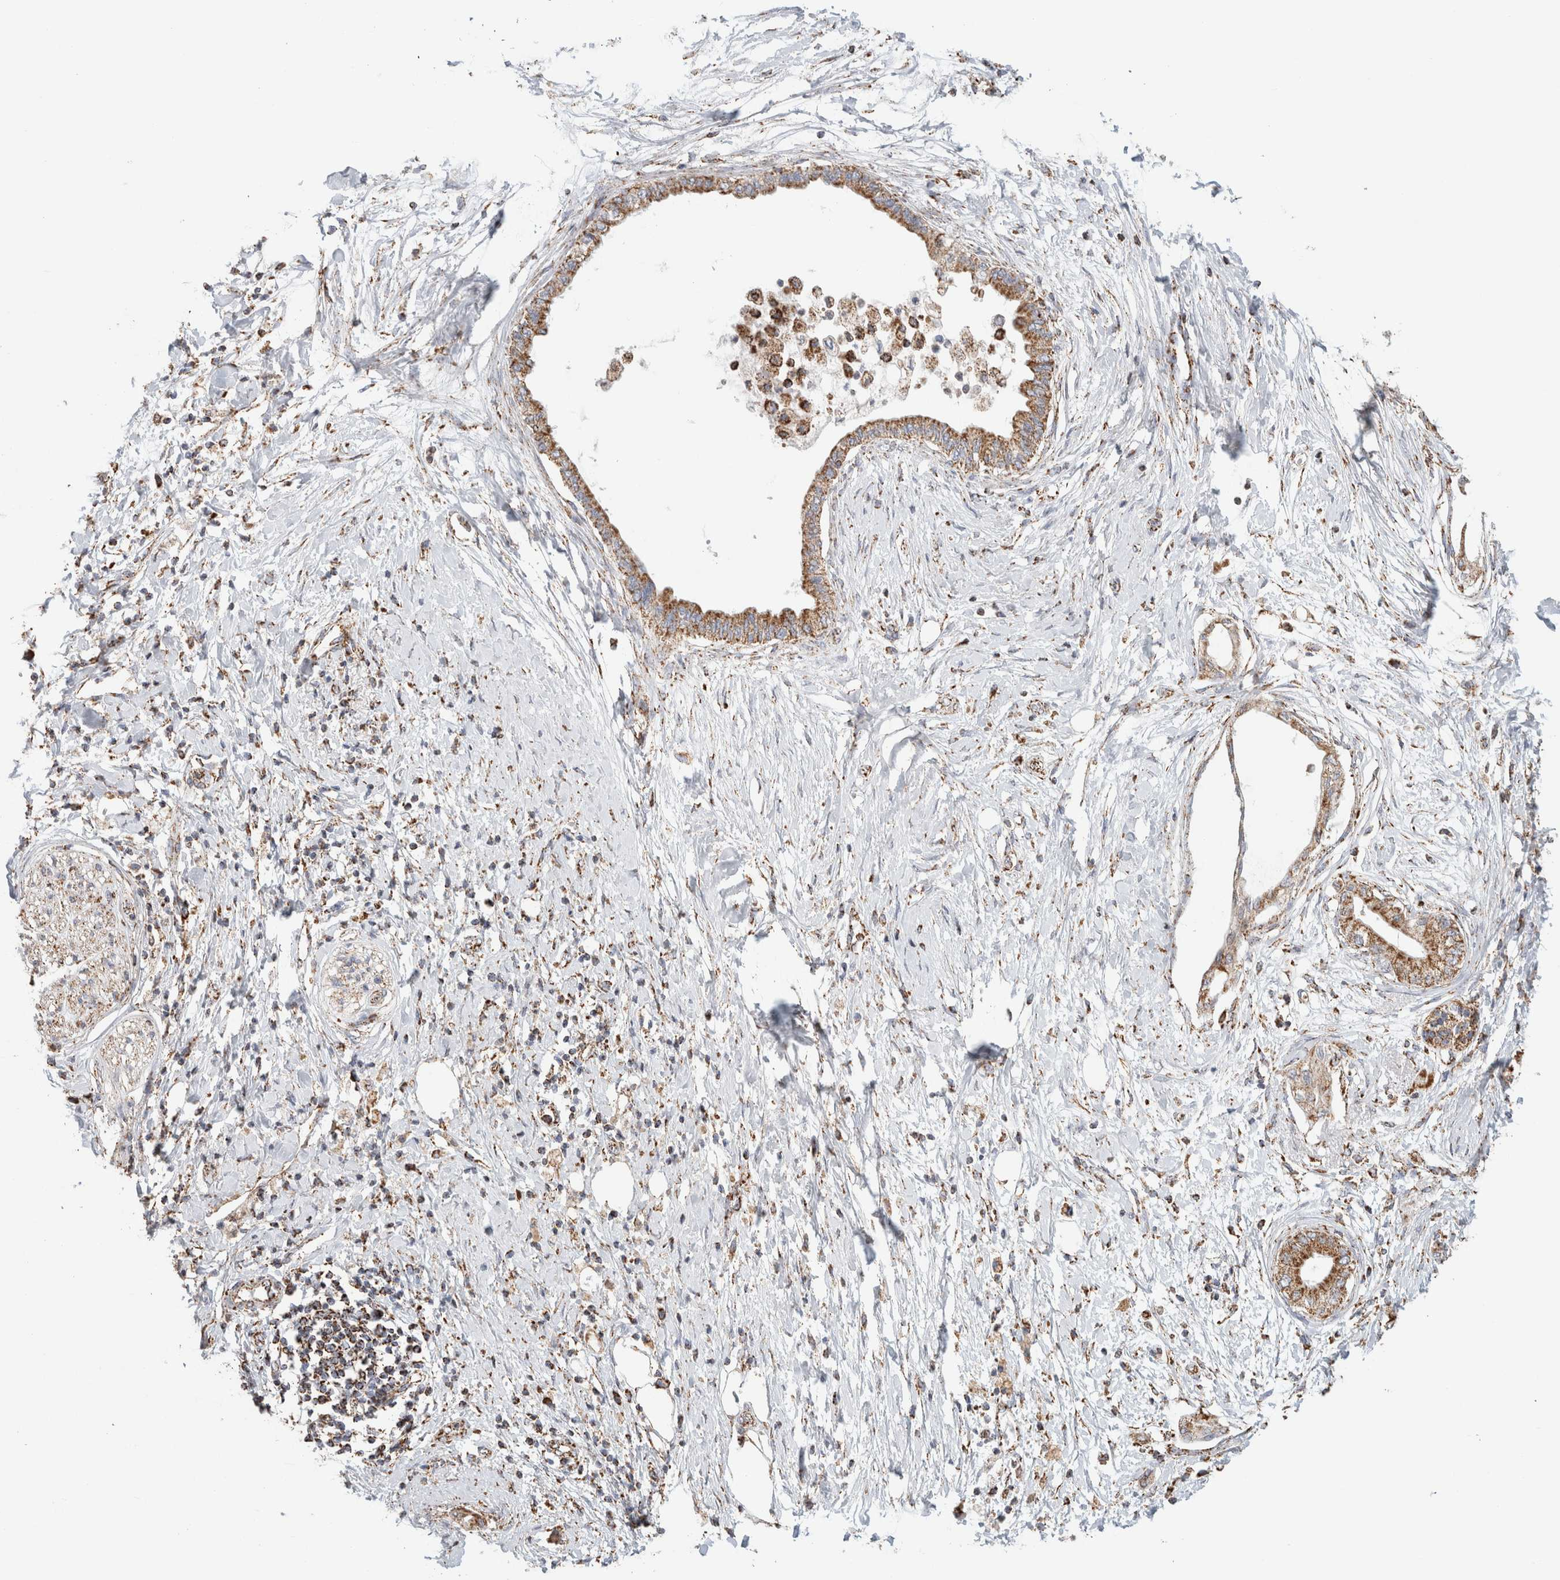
{"staining": {"intensity": "moderate", "quantity": ">75%", "location": "cytoplasmic/membranous"}, "tissue": "pancreatic cancer", "cell_type": "Tumor cells", "image_type": "cancer", "snomed": [{"axis": "morphology", "description": "Normal tissue, NOS"}, {"axis": "morphology", "description": "Adenocarcinoma, NOS"}, {"axis": "topography", "description": "Pancreas"}, {"axis": "topography", "description": "Duodenum"}], "caption": "Human pancreatic cancer stained with a protein marker exhibits moderate staining in tumor cells.", "gene": "C1QBP", "patient": {"sex": "female", "age": 60}}